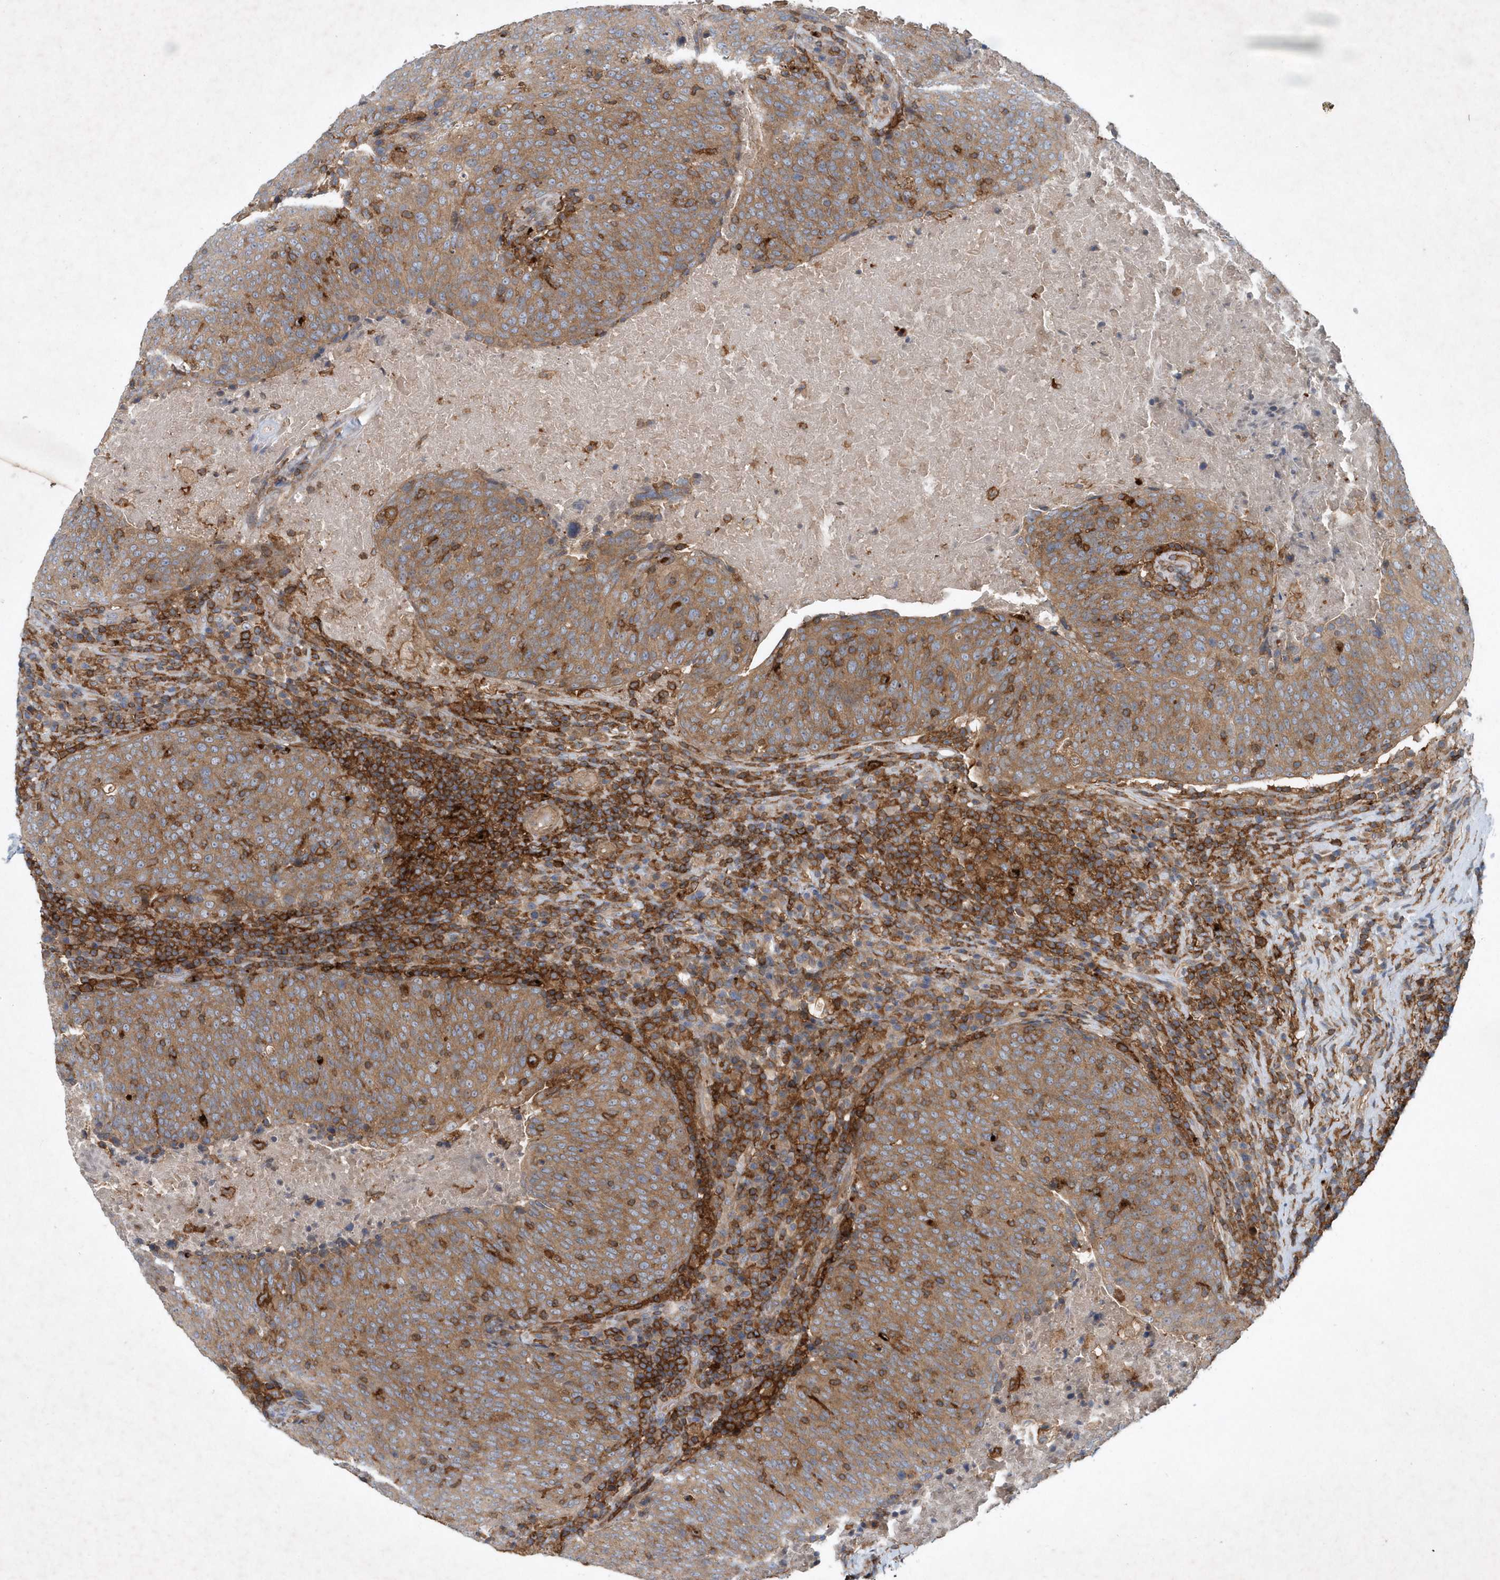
{"staining": {"intensity": "moderate", "quantity": ">75%", "location": "cytoplasmic/membranous"}, "tissue": "head and neck cancer", "cell_type": "Tumor cells", "image_type": "cancer", "snomed": [{"axis": "morphology", "description": "Squamous cell carcinoma, NOS"}, {"axis": "morphology", "description": "Squamous cell carcinoma, metastatic, NOS"}, {"axis": "topography", "description": "Lymph node"}, {"axis": "topography", "description": "Head-Neck"}], "caption": "A brown stain shows moderate cytoplasmic/membranous expression of a protein in human head and neck squamous cell carcinoma tumor cells.", "gene": "P2RY10", "patient": {"sex": "male", "age": 62}}